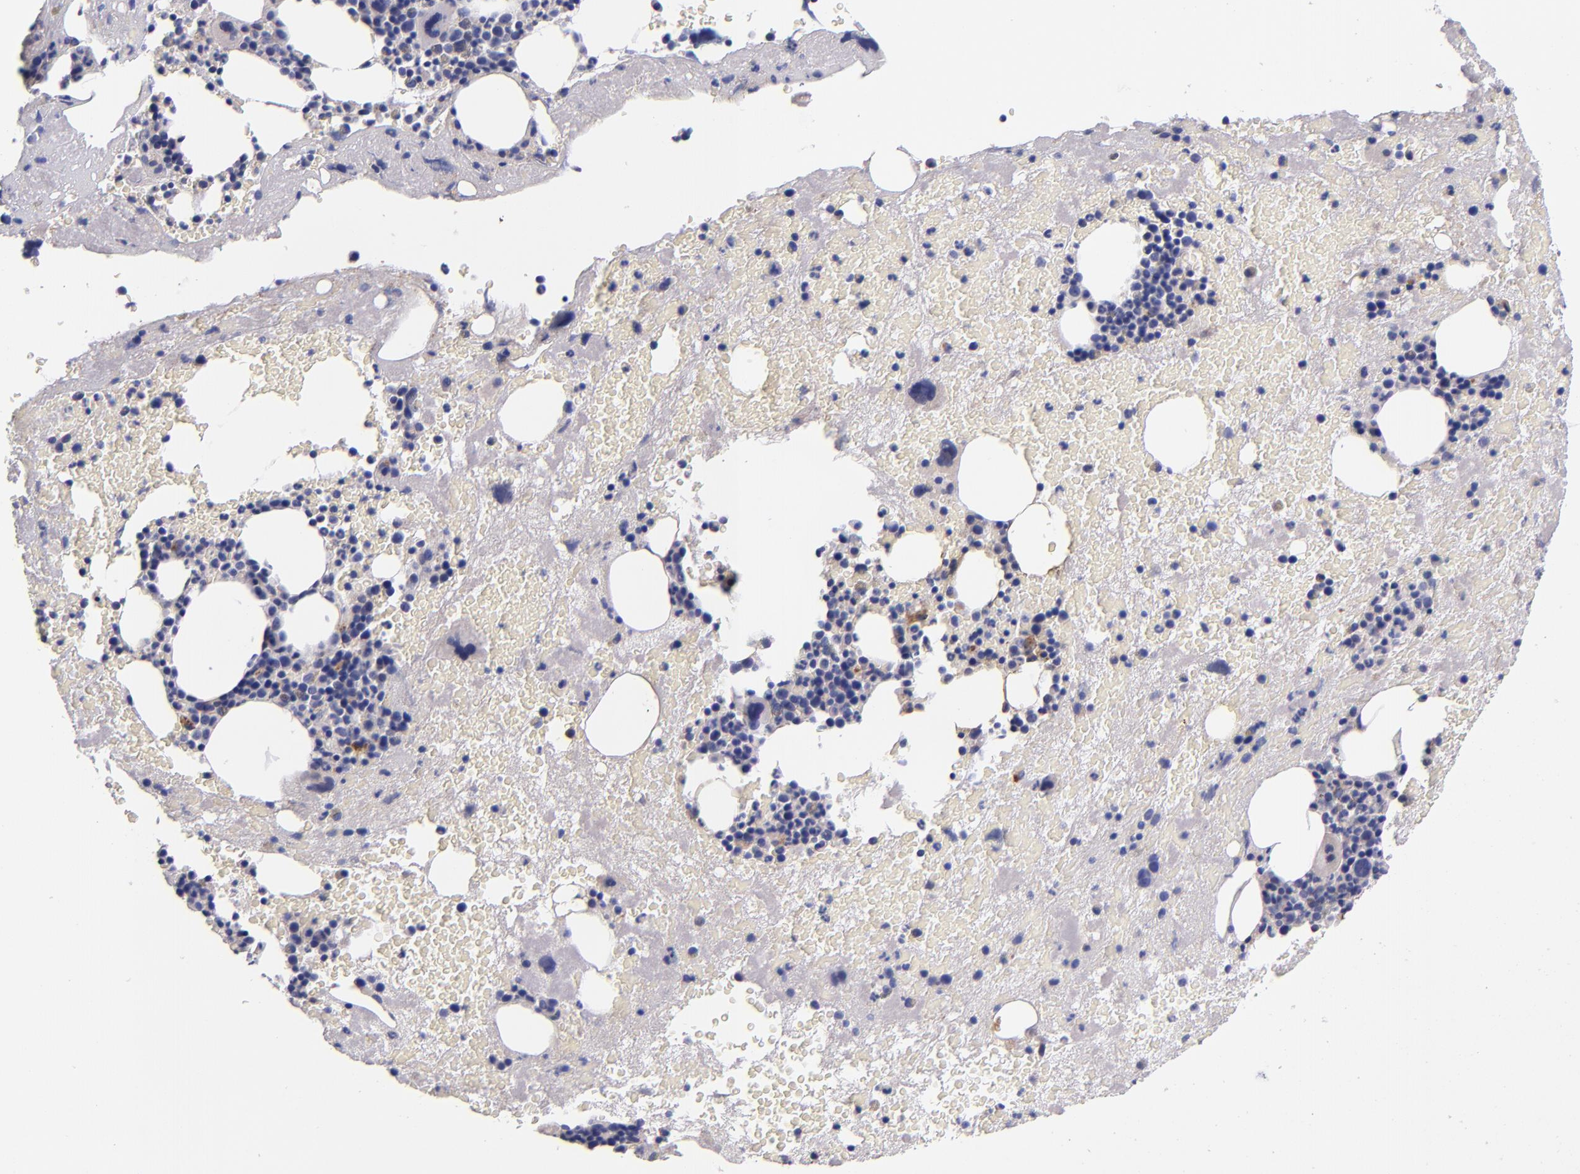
{"staining": {"intensity": "moderate", "quantity": "<25%", "location": "cytoplasmic/membranous"}, "tissue": "bone marrow", "cell_type": "Hematopoietic cells", "image_type": "normal", "snomed": [{"axis": "morphology", "description": "Normal tissue, NOS"}, {"axis": "topography", "description": "Bone marrow"}], "caption": "This image exhibits benign bone marrow stained with immunohistochemistry to label a protein in brown. The cytoplasmic/membranous of hematopoietic cells show moderate positivity for the protein. Nuclei are counter-stained blue.", "gene": "RBP4", "patient": {"sex": "male", "age": 76}}